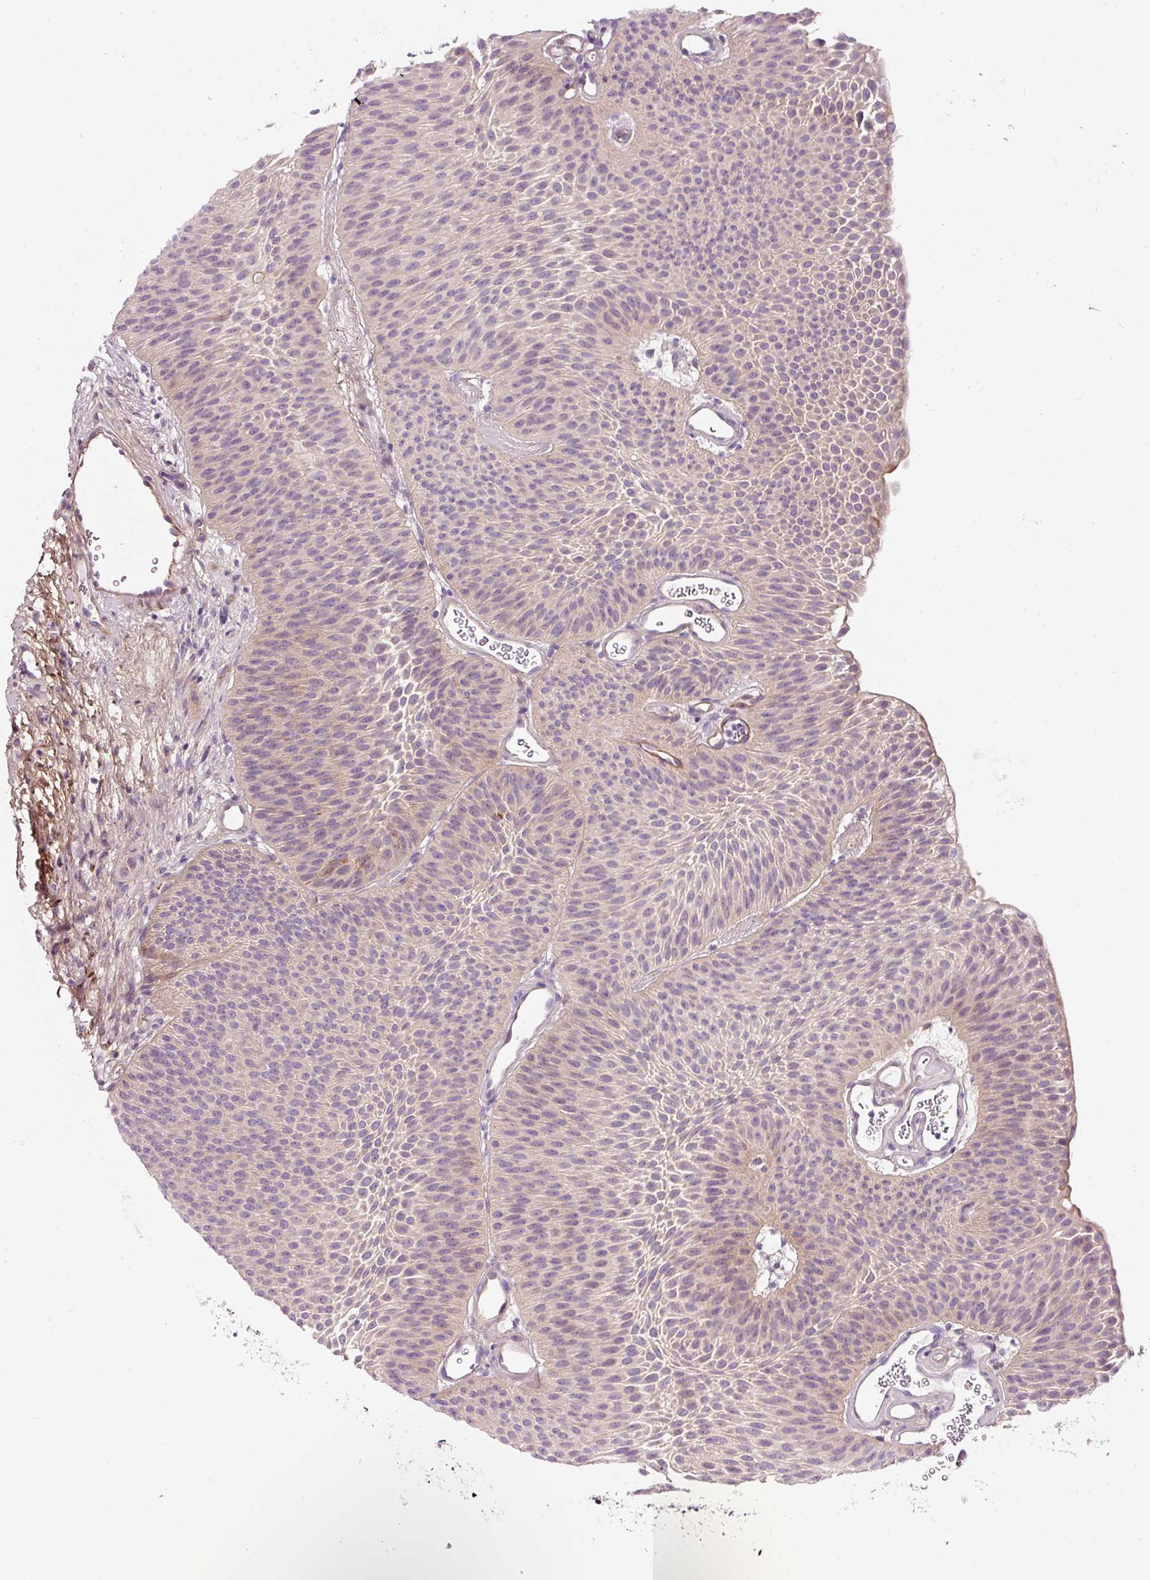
{"staining": {"intensity": "weak", "quantity": "25%-75%", "location": "cytoplasmic/membranous"}, "tissue": "urothelial cancer", "cell_type": "Tumor cells", "image_type": "cancer", "snomed": [{"axis": "morphology", "description": "Urothelial carcinoma, Low grade"}, {"axis": "topography", "description": "Urinary bladder"}], "caption": "A brown stain shows weak cytoplasmic/membranous positivity of a protein in human urothelial cancer tumor cells.", "gene": "SOS2", "patient": {"sex": "female", "age": 60}}